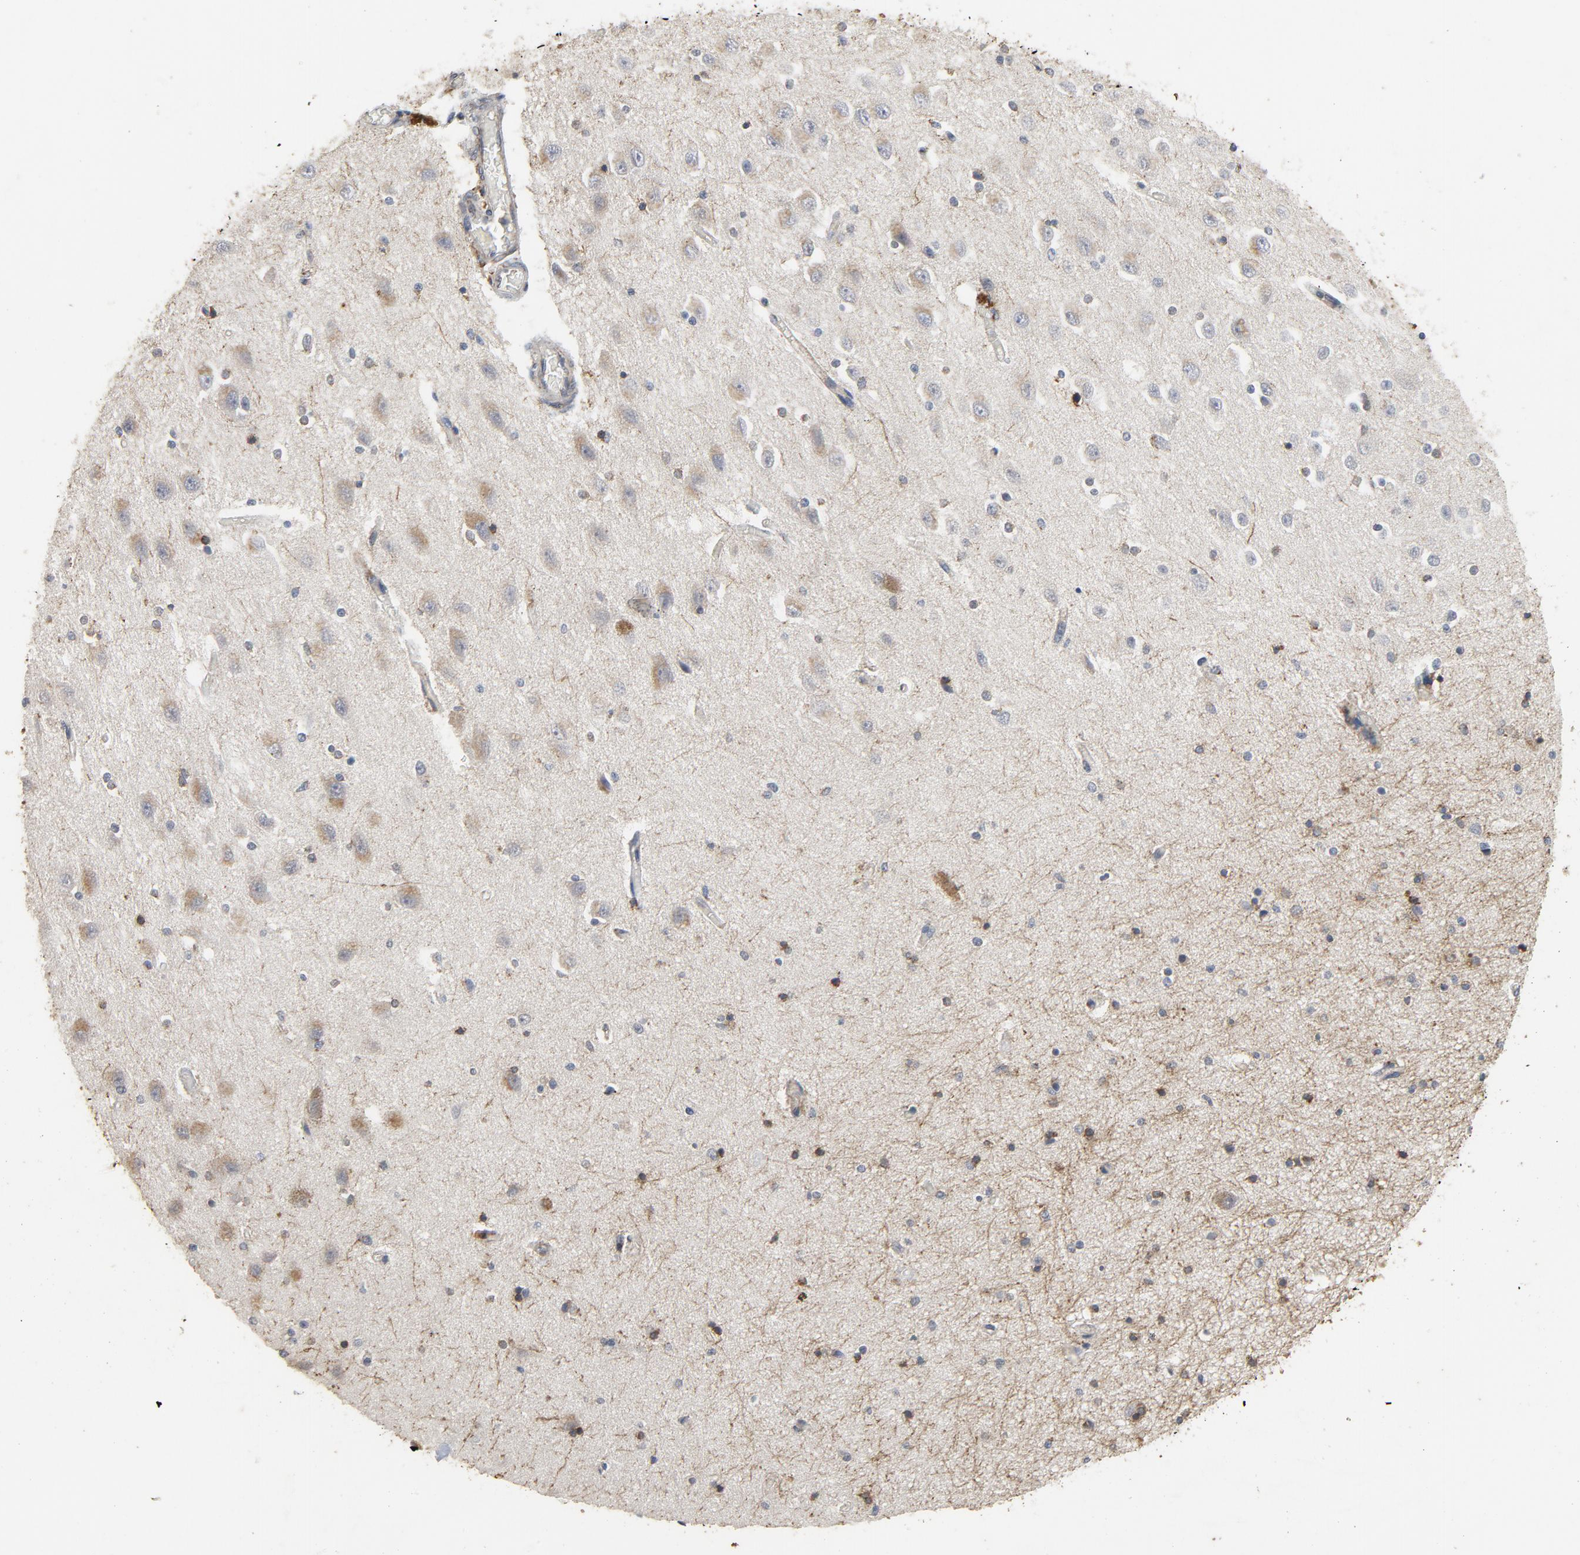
{"staining": {"intensity": "strong", "quantity": "<25%", "location": "cytoplasmic/membranous"}, "tissue": "hippocampus", "cell_type": "Glial cells", "image_type": "normal", "snomed": [{"axis": "morphology", "description": "Normal tissue, NOS"}, {"axis": "topography", "description": "Hippocampus"}], "caption": "Hippocampus stained with IHC exhibits strong cytoplasmic/membranous staining in approximately <25% of glial cells. The staining was performed using DAB (3,3'-diaminobenzidine) to visualize the protein expression in brown, while the nuclei were stained in blue with hematoxylin (Magnification: 20x).", "gene": "C14orf119", "patient": {"sex": "female", "age": 54}}